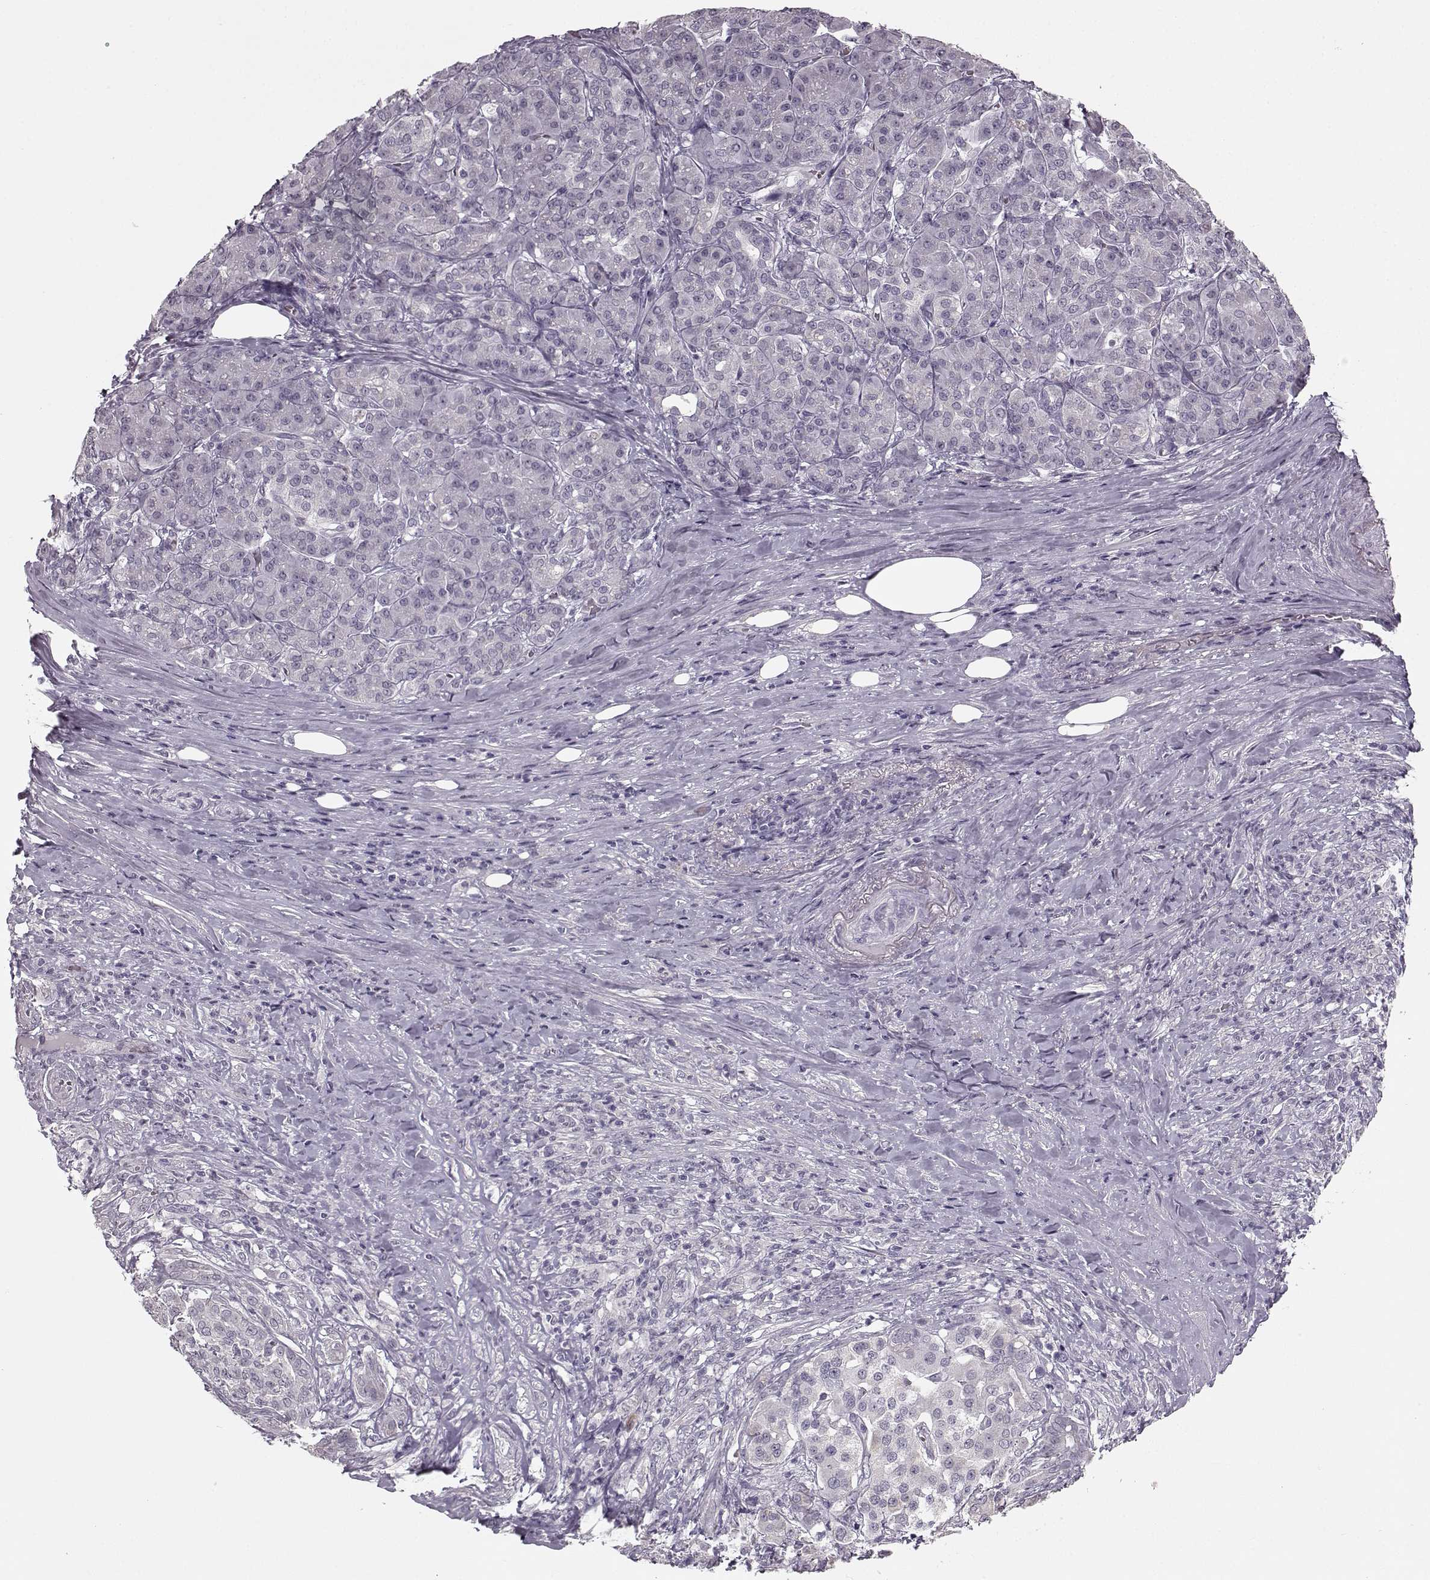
{"staining": {"intensity": "negative", "quantity": "none", "location": "none"}, "tissue": "pancreatic cancer", "cell_type": "Tumor cells", "image_type": "cancer", "snomed": [{"axis": "morphology", "description": "Normal tissue, NOS"}, {"axis": "morphology", "description": "Inflammation, NOS"}, {"axis": "morphology", "description": "Adenocarcinoma, NOS"}, {"axis": "topography", "description": "Pancreas"}], "caption": "This is an immunohistochemistry image of pancreatic cancer. There is no positivity in tumor cells.", "gene": "MAP6D1", "patient": {"sex": "male", "age": 57}}